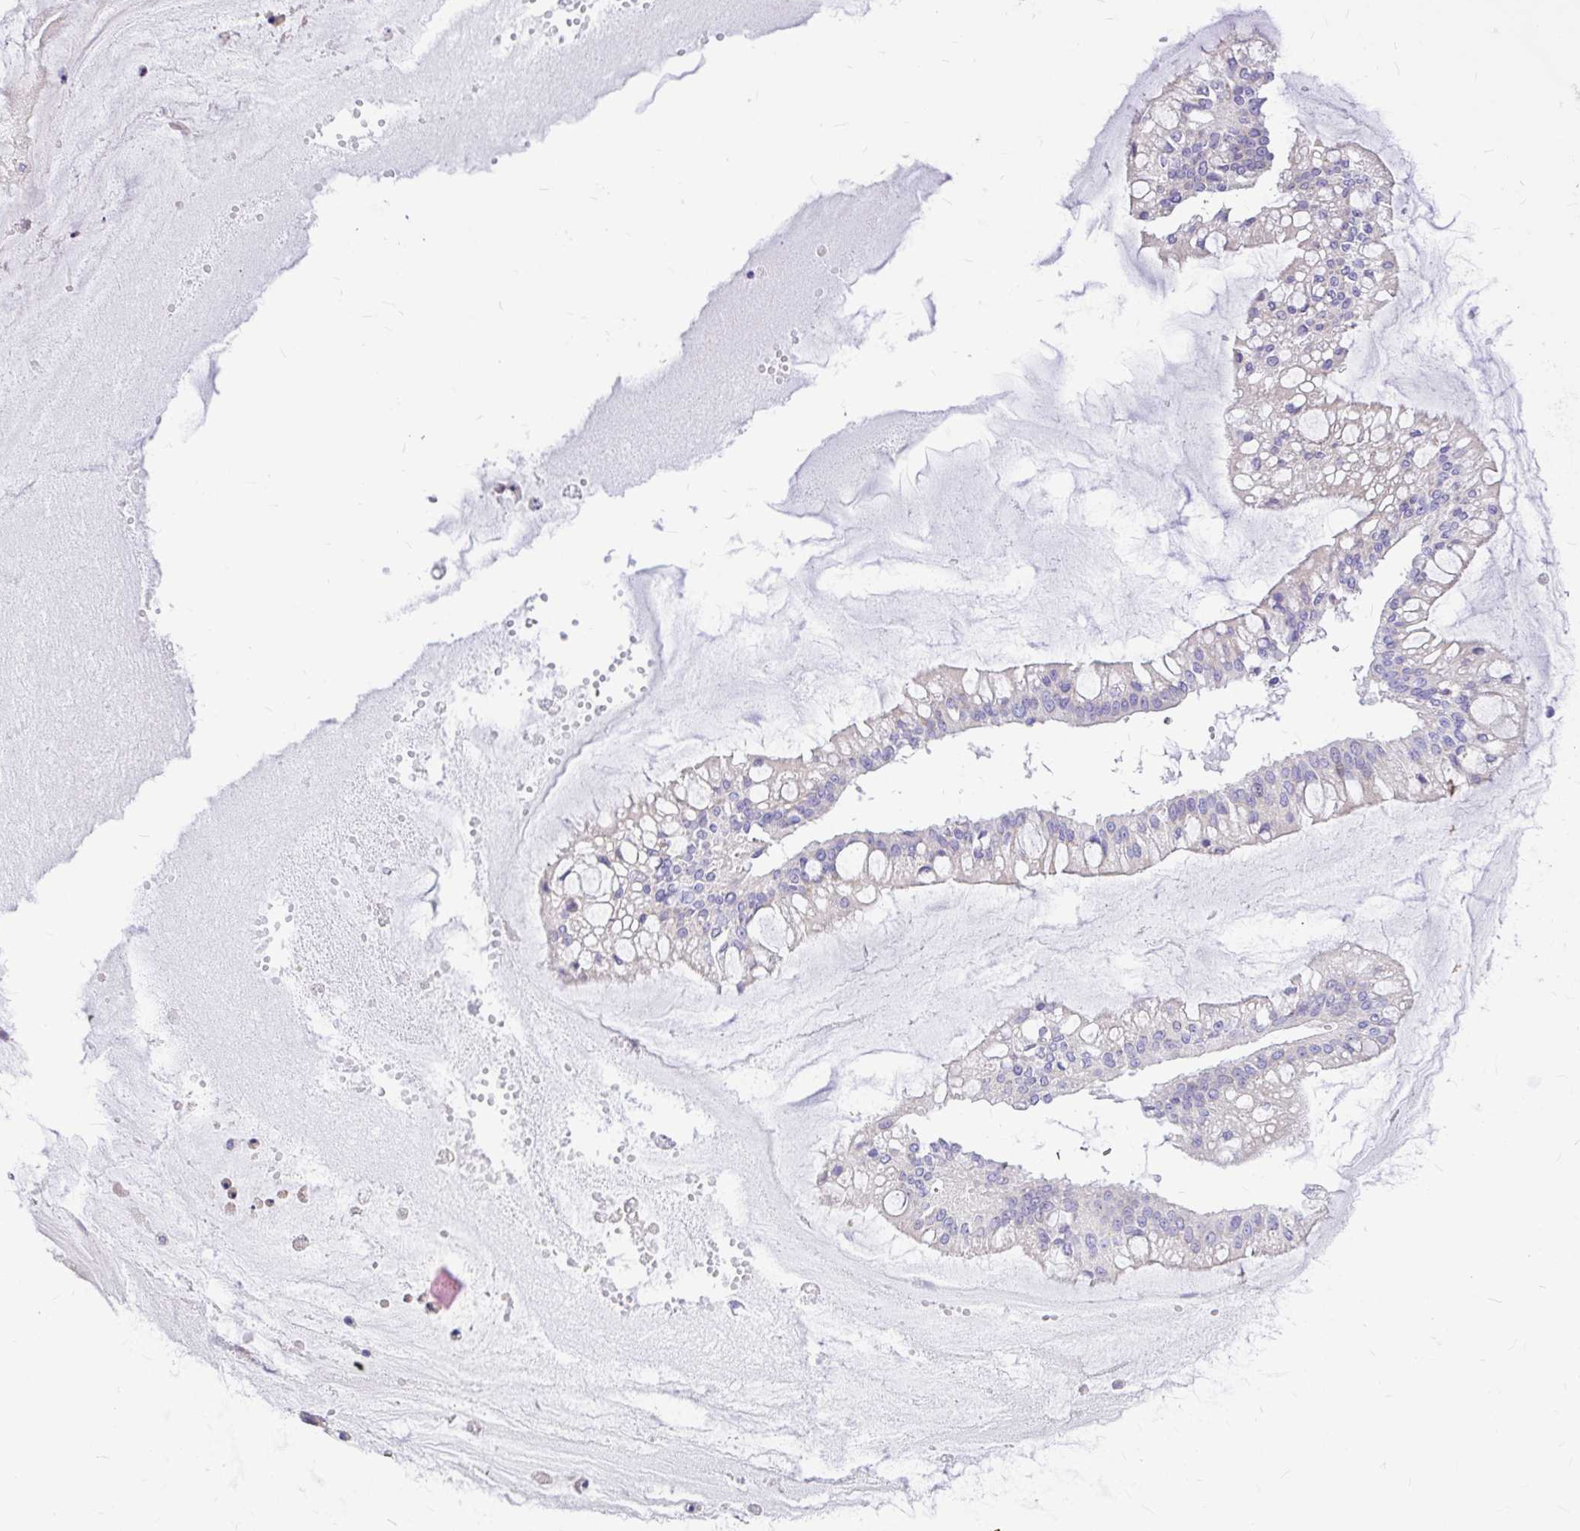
{"staining": {"intensity": "negative", "quantity": "none", "location": "none"}, "tissue": "ovarian cancer", "cell_type": "Tumor cells", "image_type": "cancer", "snomed": [{"axis": "morphology", "description": "Cystadenocarcinoma, mucinous, NOS"}, {"axis": "topography", "description": "Ovary"}], "caption": "Immunohistochemistry (IHC) of ovarian cancer exhibits no positivity in tumor cells.", "gene": "GABBR2", "patient": {"sex": "female", "age": 73}}